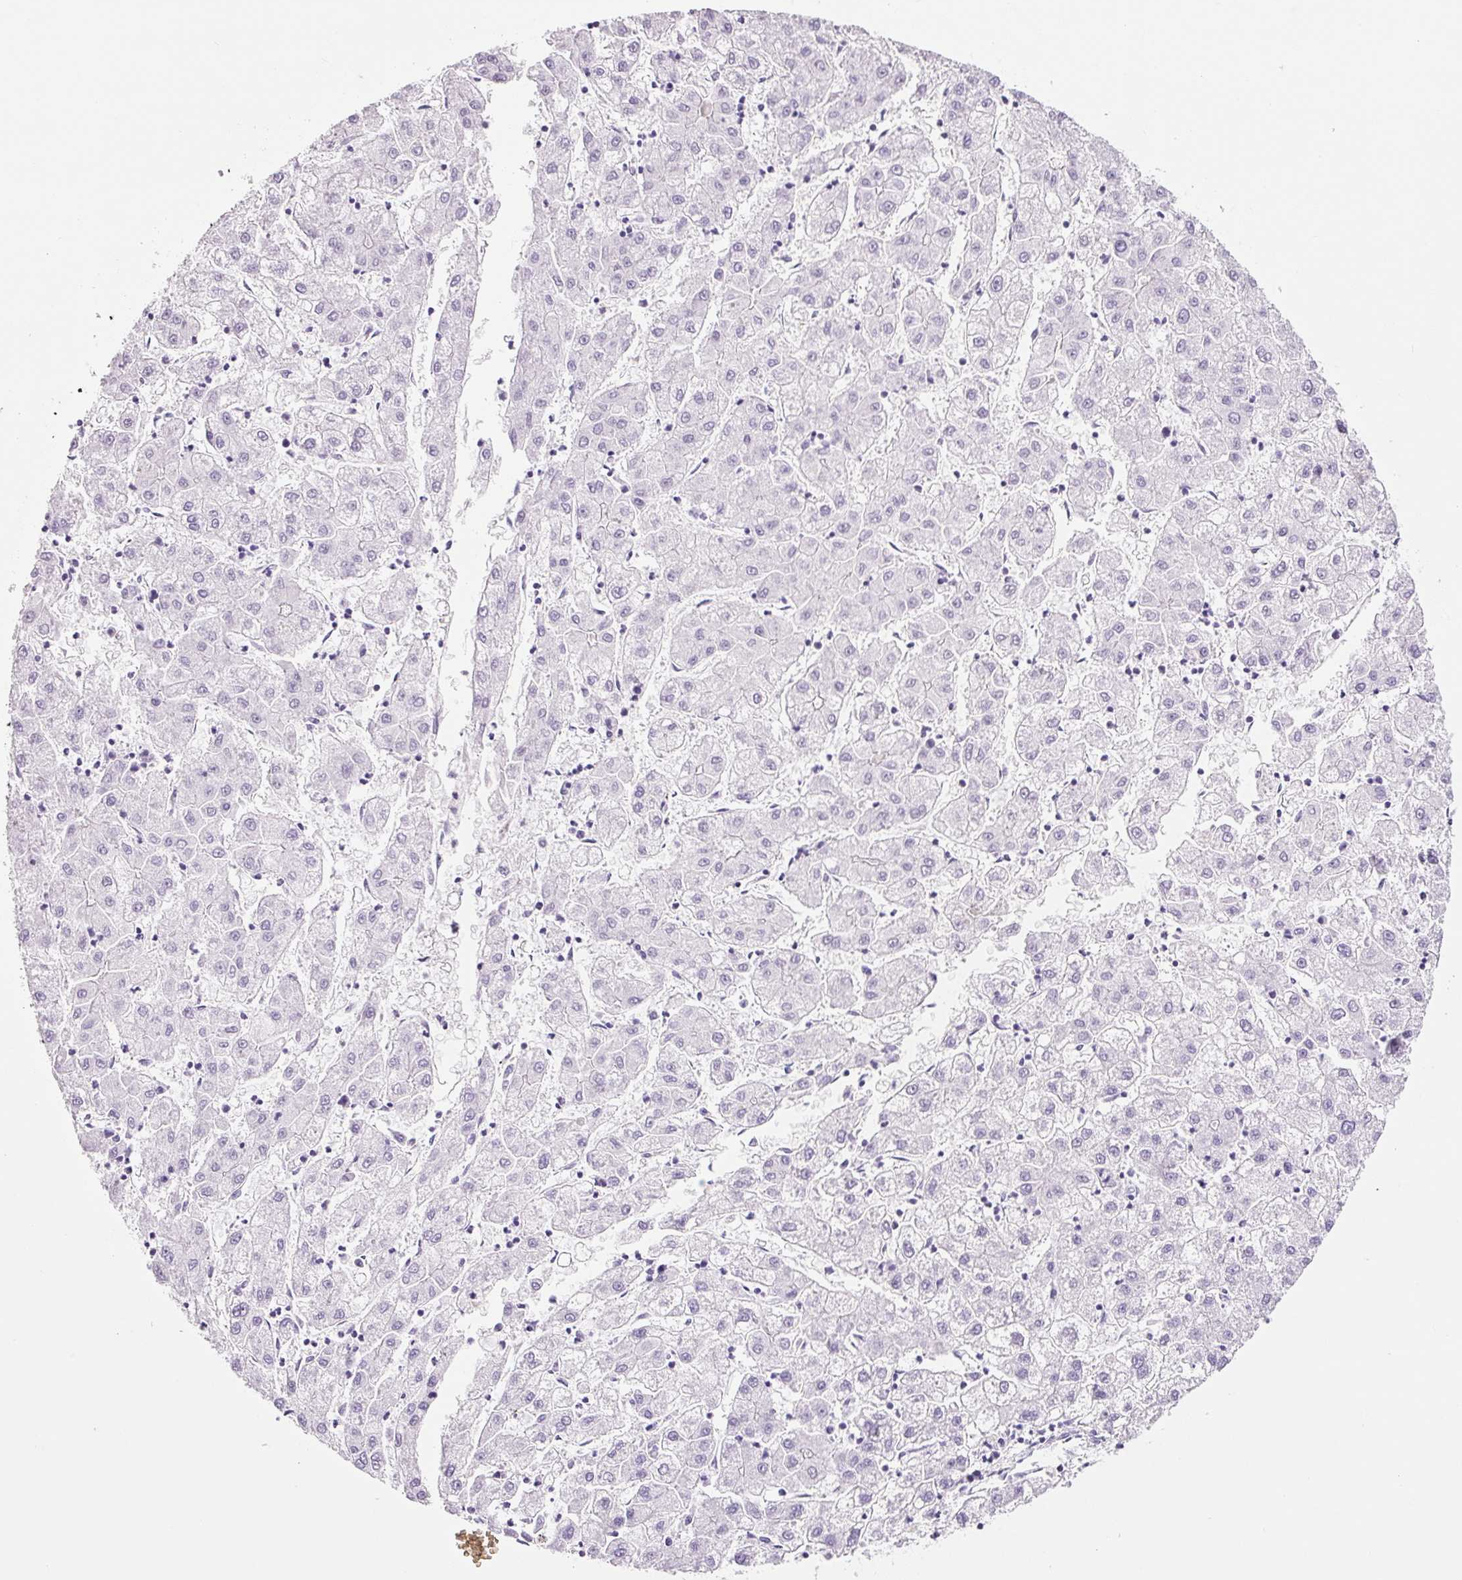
{"staining": {"intensity": "negative", "quantity": "none", "location": "none"}, "tissue": "liver cancer", "cell_type": "Tumor cells", "image_type": "cancer", "snomed": [{"axis": "morphology", "description": "Carcinoma, Hepatocellular, NOS"}, {"axis": "topography", "description": "Liver"}], "caption": "Tumor cells show no significant protein expression in liver cancer (hepatocellular carcinoma). (IHC, brightfield microscopy, high magnification).", "gene": "ADSS1", "patient": {"sex": "male", "age": 72}}